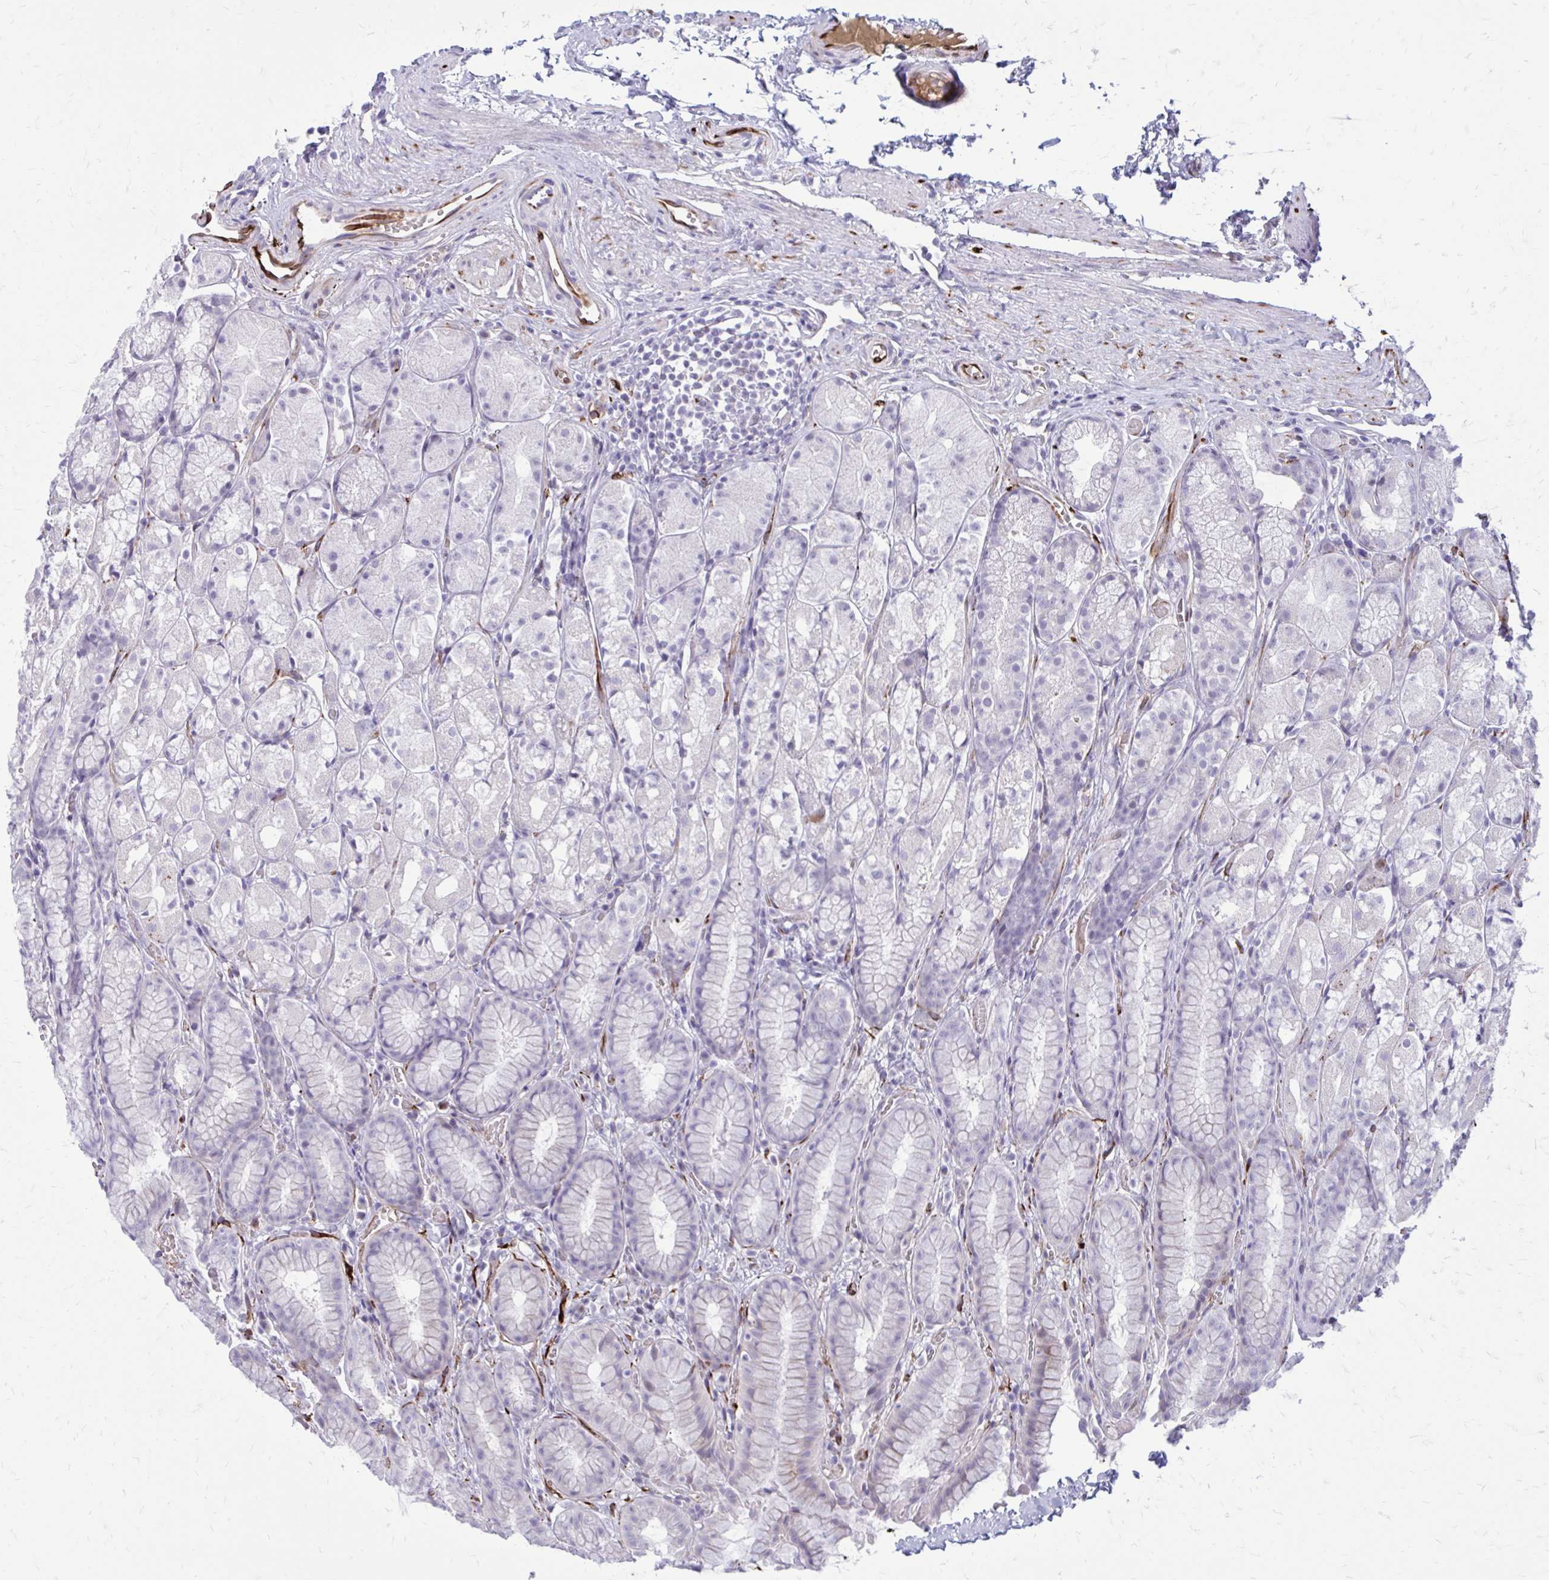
{"staining": {"intensity": "negative", "quantity": "none", "location": "none"}, "tissue": "stomach", "cell_type": "Glandular cells", "image_type": "normal", "snomed": [{"axis": "morphology", "description": "Normal tissue, NOS"}, {"axis": "topography", "description": "Stomach"}], "caption": "Immunohistochemistry of benign human stomach shows no staining in glandular cells.", "gene": "BEND5", "patient": {"sex": "male", "age": 70}}